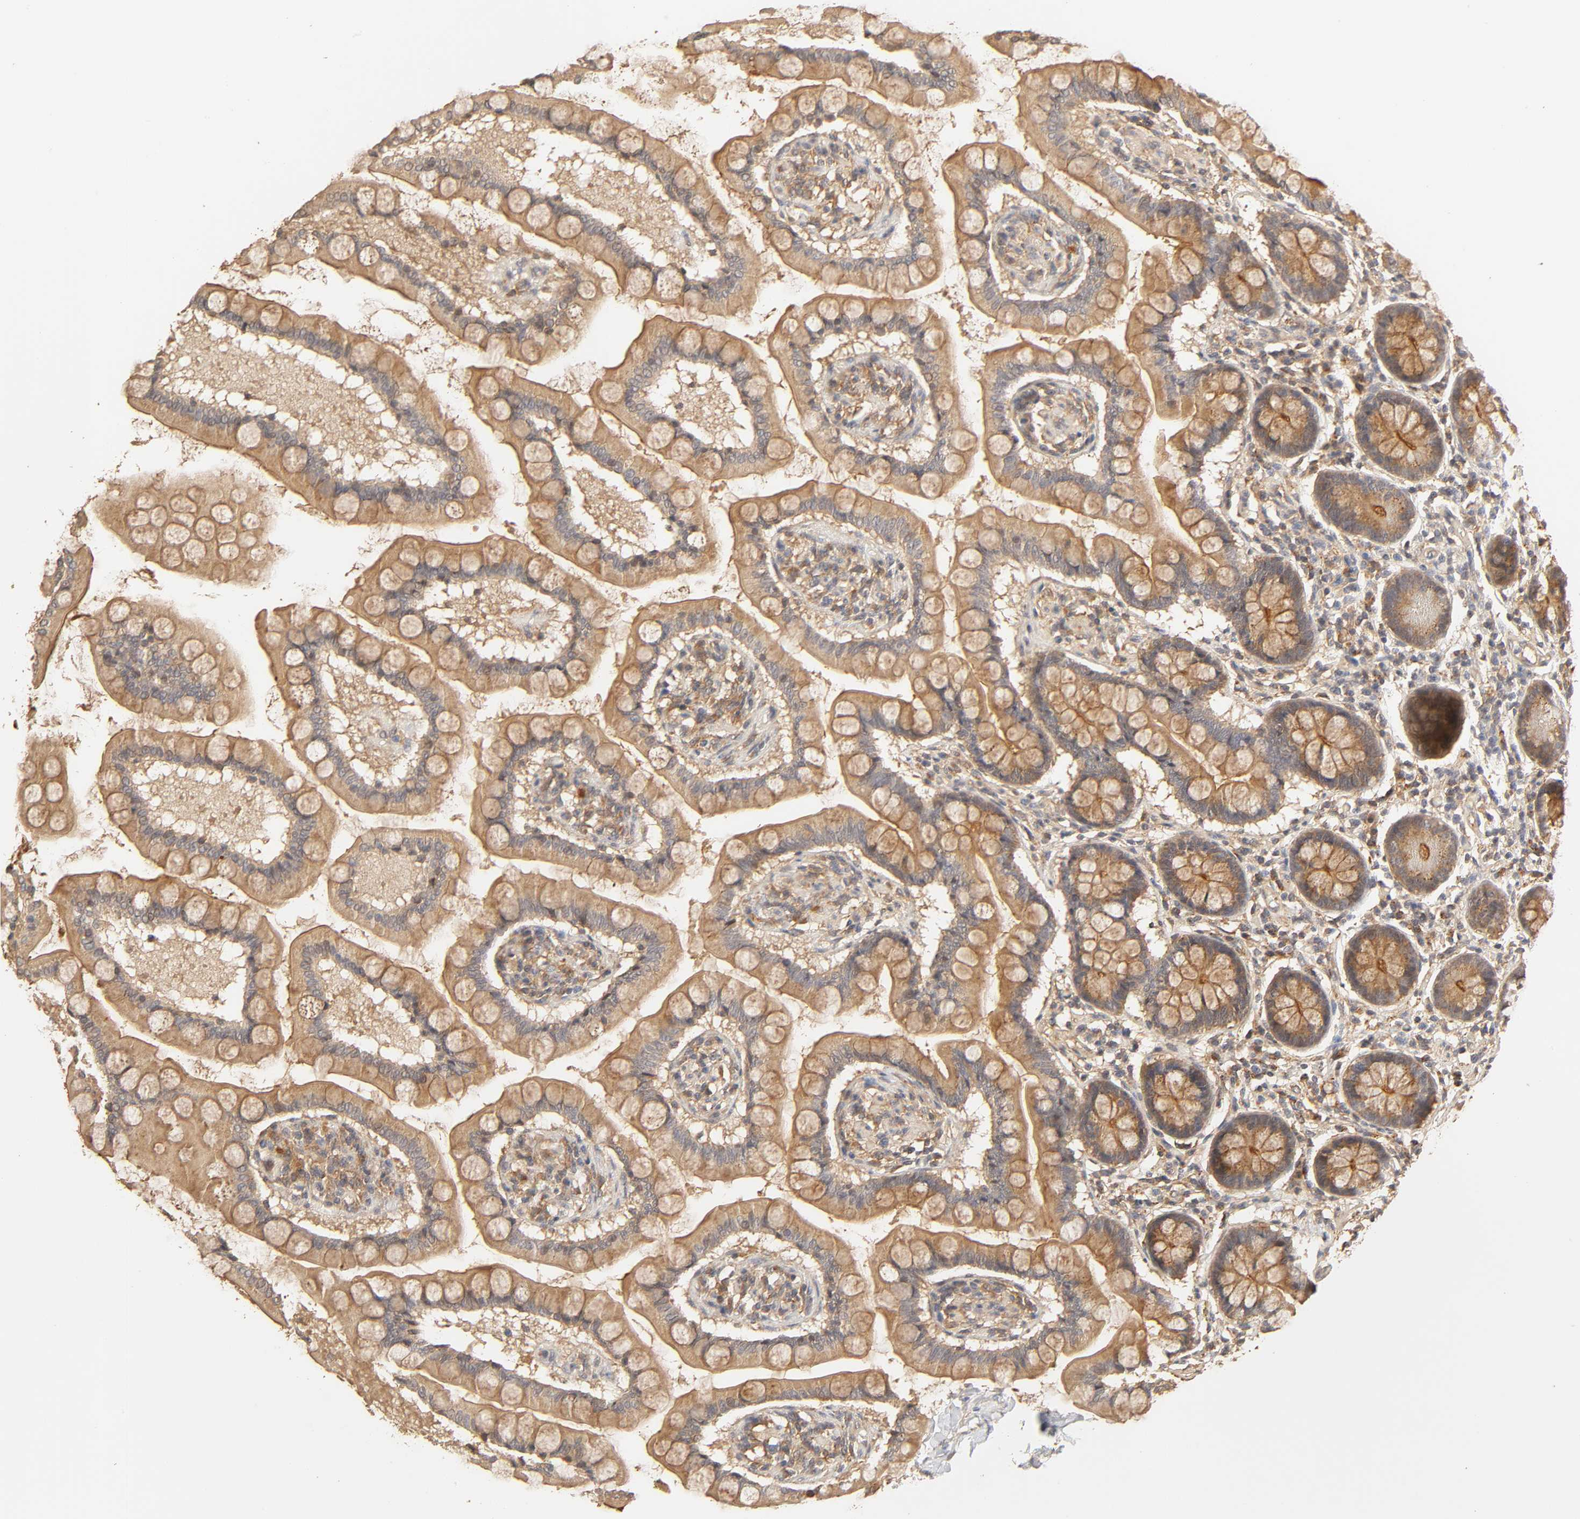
{"staining": {"intensity": "strong", "quantity": ">75%", "location": "cytoplasmic/membranous"}, "tissue": "small intestine", "cell_type": "Glandular cells", "image_type": "normal", "snomed": [{"axis": "morphology", "description": "Normal tissue, NOS"}, {"axis": "topography", "description": "Small intestine"}], "caption": "Protein expression analysis of benign small intestine demonstrates strong cytoplasmic/membranous positivity in about >75% of glandular cells. (DAB IHC, brown staining for protein, blue staining for nuclei).", "gene": "EPS8", "patient": {"sex": "male", "age": 41}}